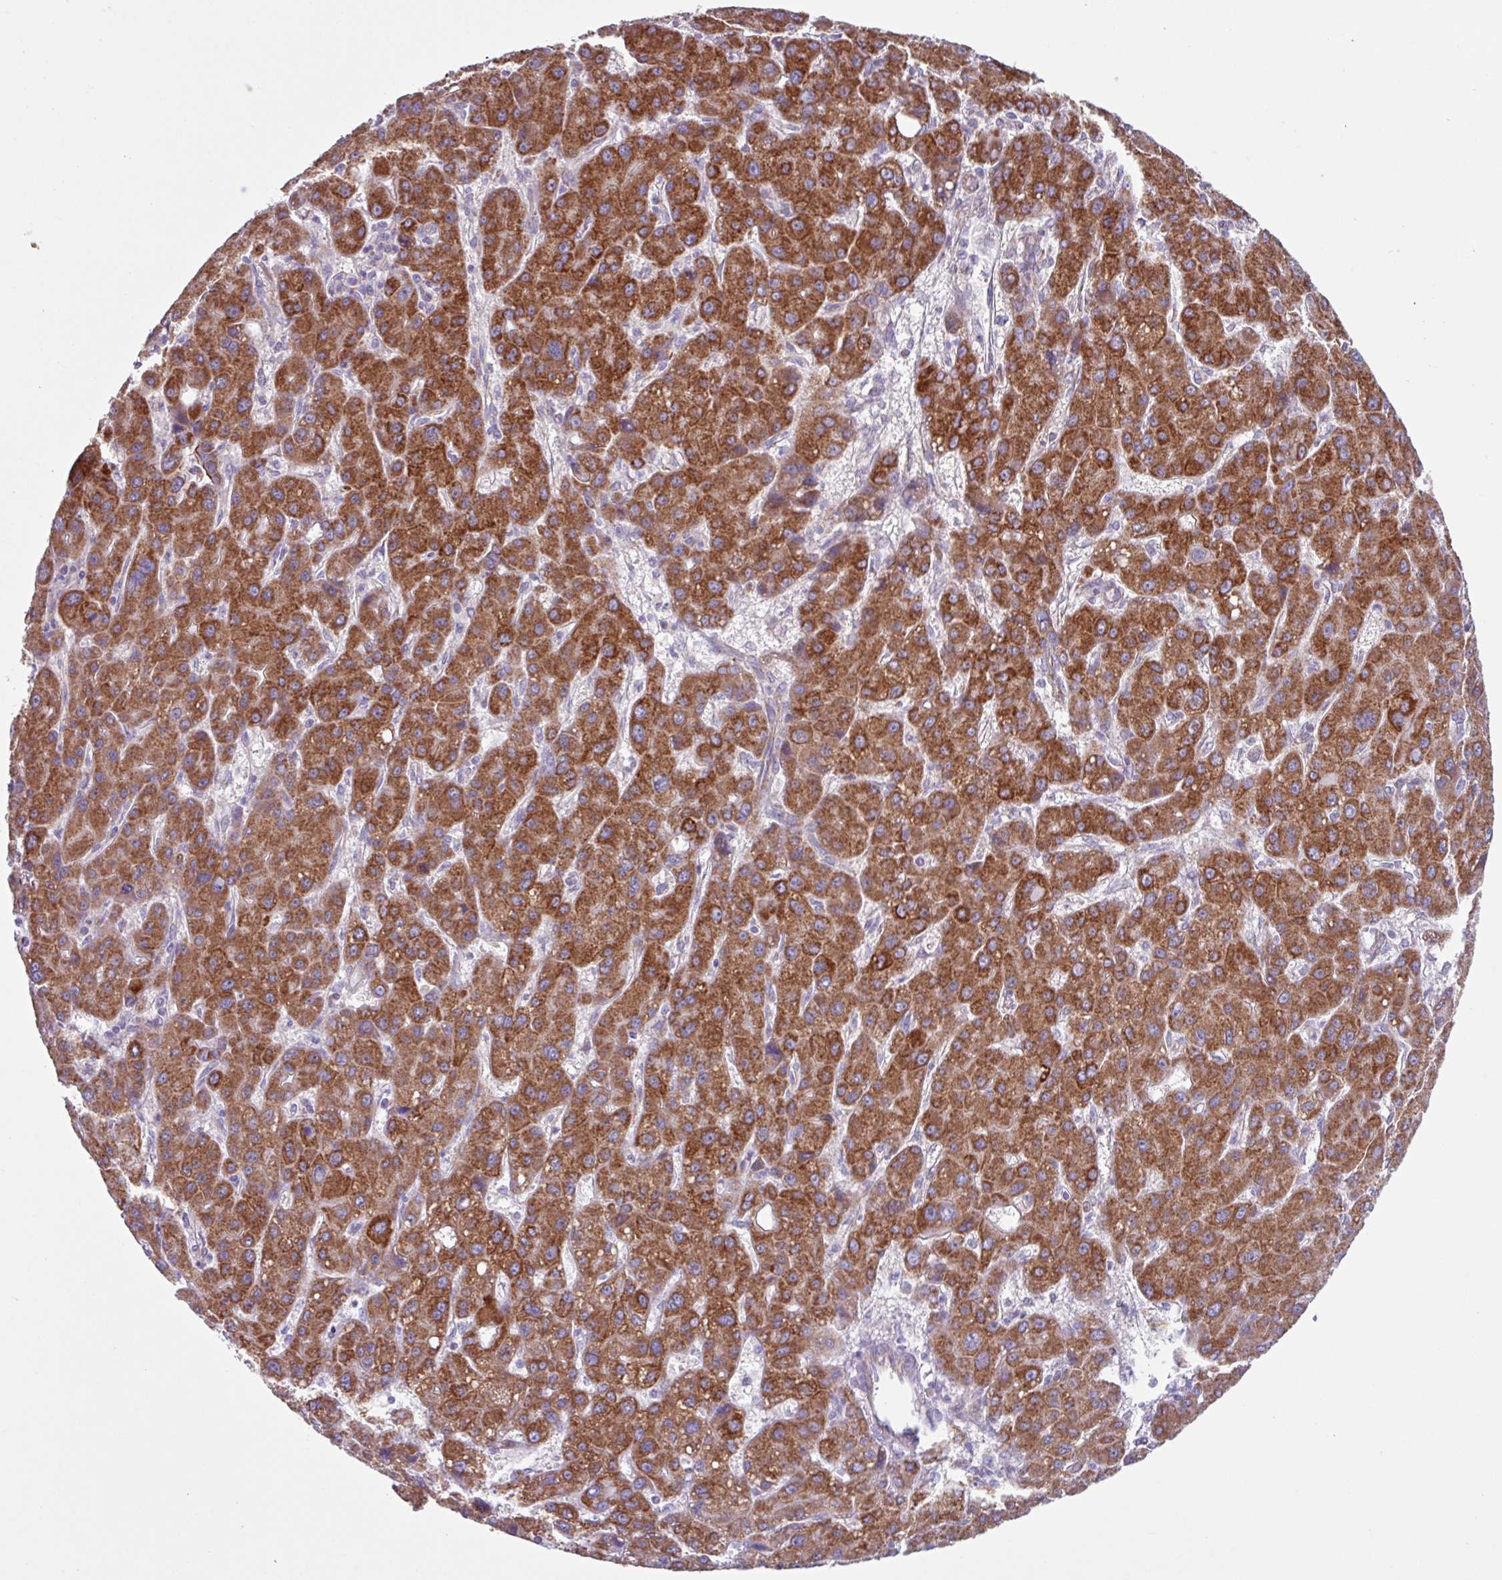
{"staining": {"intensity": "strong", "quantity": ">75%", "location": "cytoplasmic/membranous"}, "tissue": "liver cancer", "cell_type": "Tumor cells", "image_type": "cancer", "snomed": [{"axis": "morphology", "description": "Carcinoma, Hepatocellular, NOS"}, {"axis": "topography", "description": "Liver"}], "caption": "Immunohistochemistry photomicrograph of neoplastic tissue: human liver cancer (hepatocellular carcinoma) stained using immunohistochemistry reveals high levels of strong protein expression localized specifically in the cytoplasmic/membranous of tumor cells, appearing as a cytoplasmic/membranous brown color.", "gene": "OTULIN", "patient": {"sex": "male", "age": 55}}